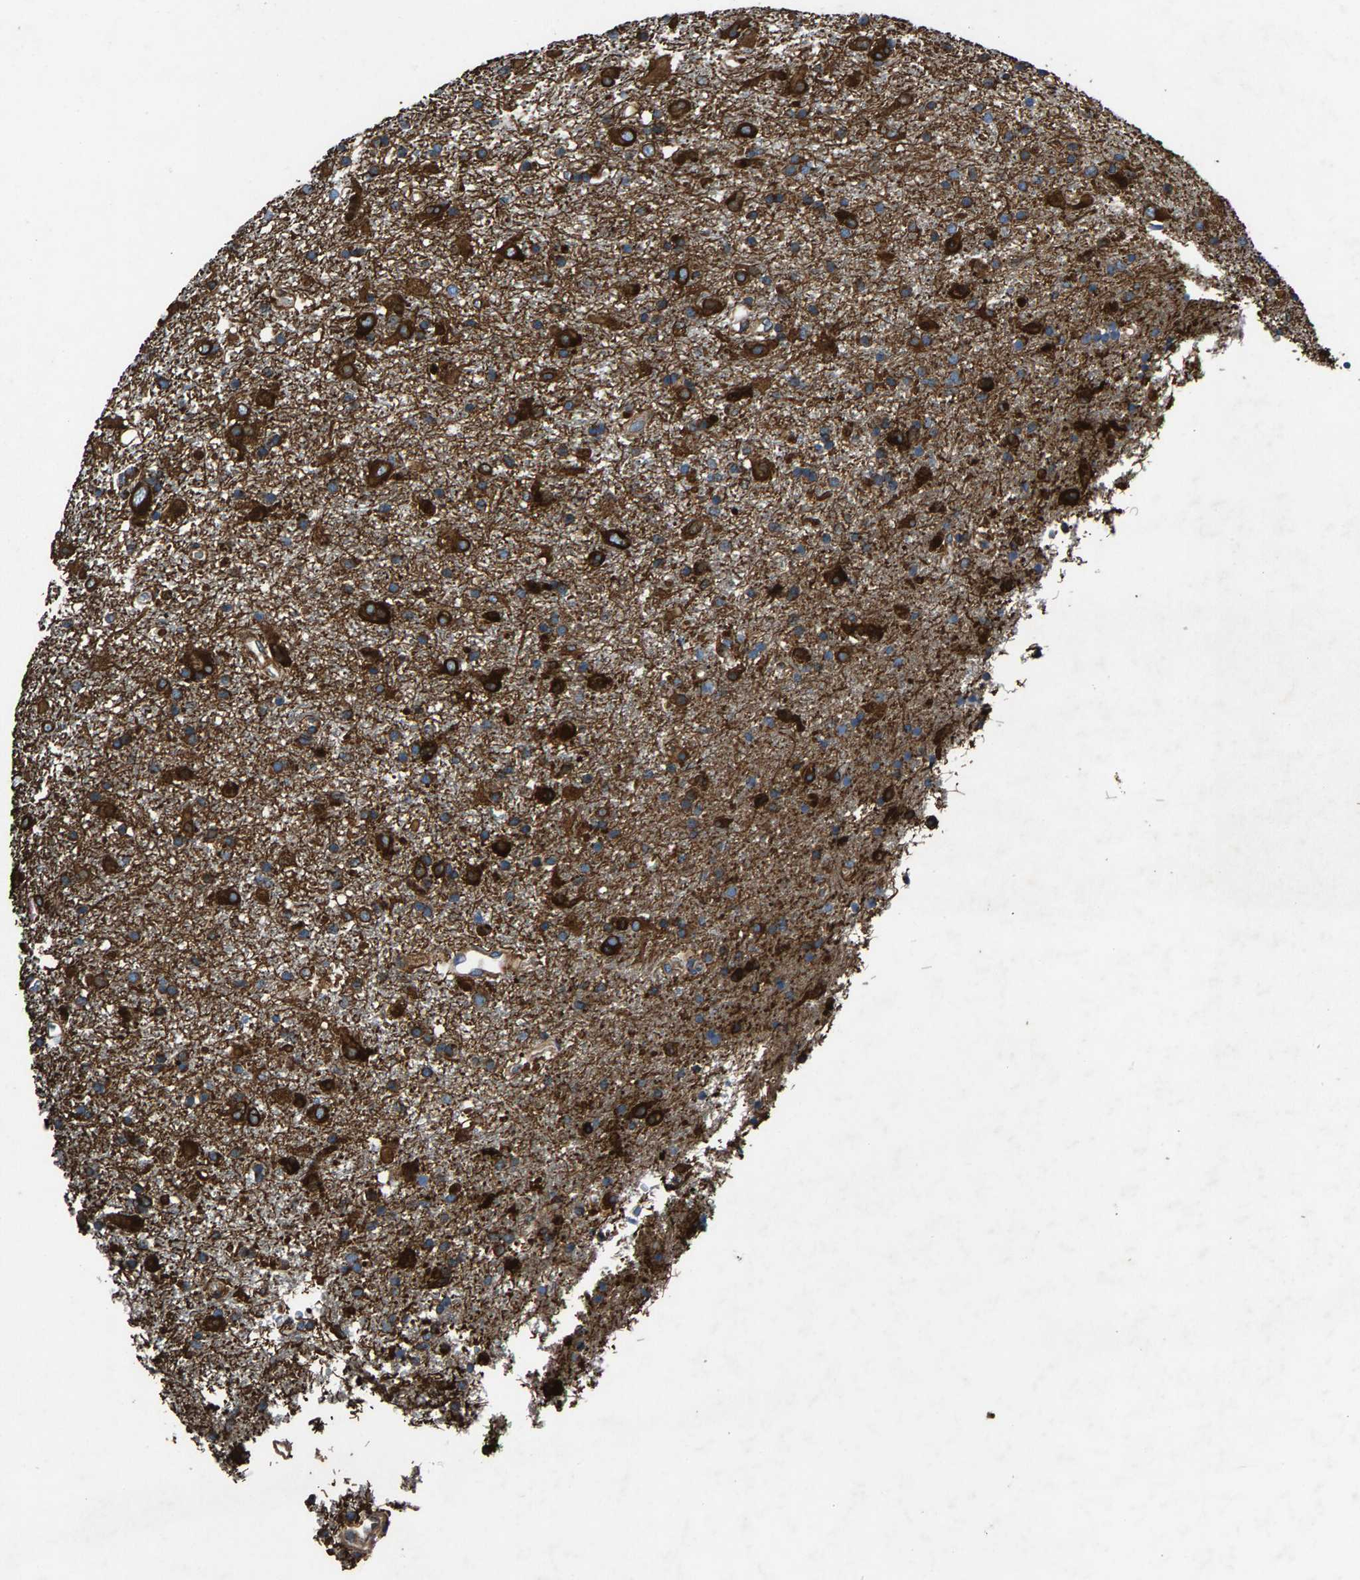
{"staining": {"intensity": "strong", "quantity": ">75%", "location": "cytoplasmic/membranous"}, "tissue": "glioma", "cell_type": "Tumor cells", "image_type": "cancer", "snomed": [{"axis": "morphology", "description": "Glioma, malignant, Low grade"}, {"axis": "topography", "description": "Brain"}], "caption": "Brown immunohistochemical staining in glioma exhibits strong cytoplasmic/membranous expression in approximately >75% of tumor cells.", "gene": "LPCAT1", "patient": {"sex": "male", "age": 65}}